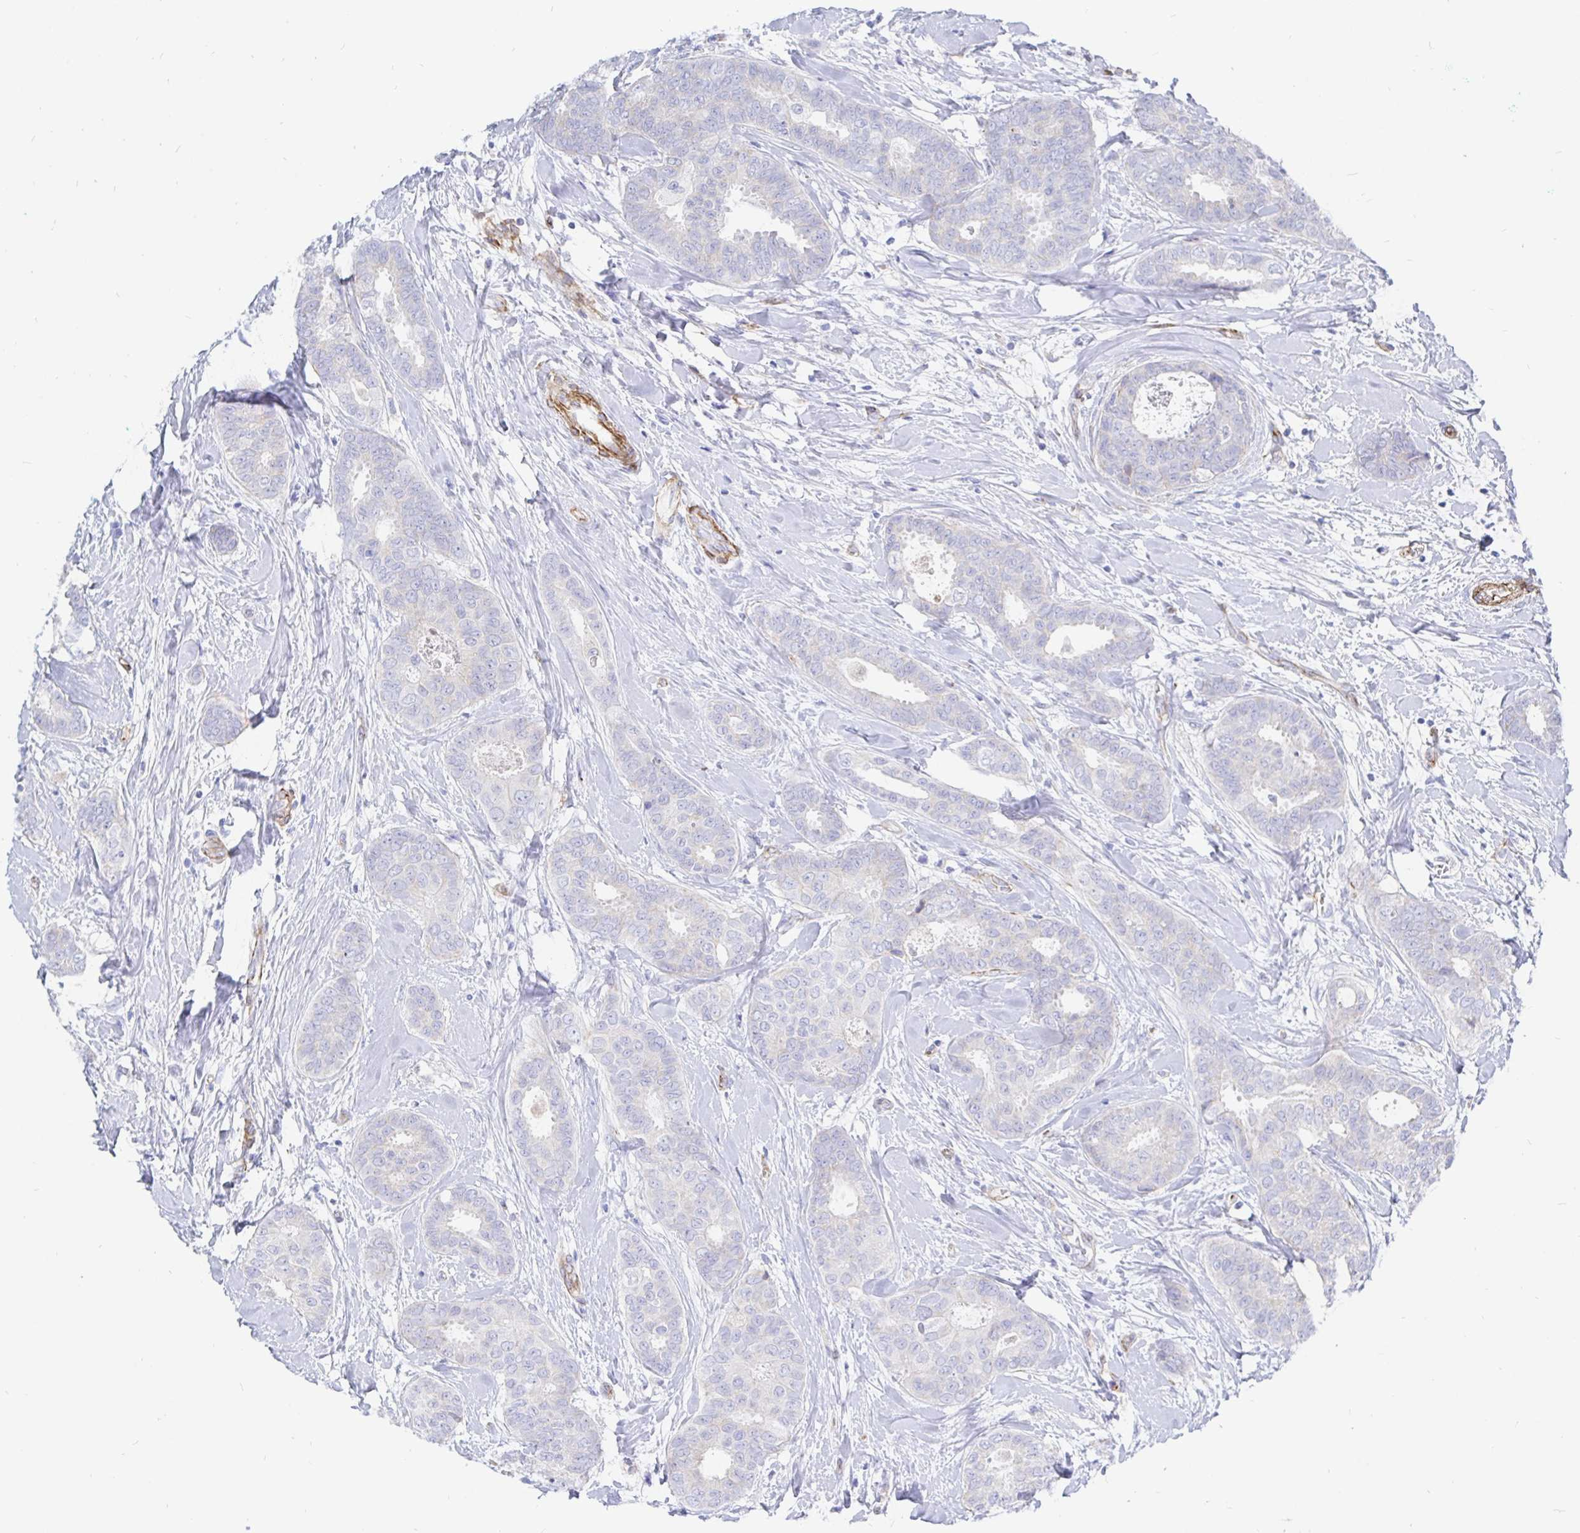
{"staining": {"intensity": "negative", "quantity": "none", "location": "none"}, "tissue": "breast cancer", "cell_type": "Tumor cells", "image_type": "cancer", "snomed": [{"axis": "morphology", "description": "Duct carcinoma"}, {"axis": "topography", "description": "Breast"}], "caption": "Immunohistochemistry photomicrograph of invasive ductal carcinoma (breast) stained for a protein (brown), which exhibits no expression in tumor cells.", "gene": "COX16", "patient": {"sex": "female", "age": 45}}